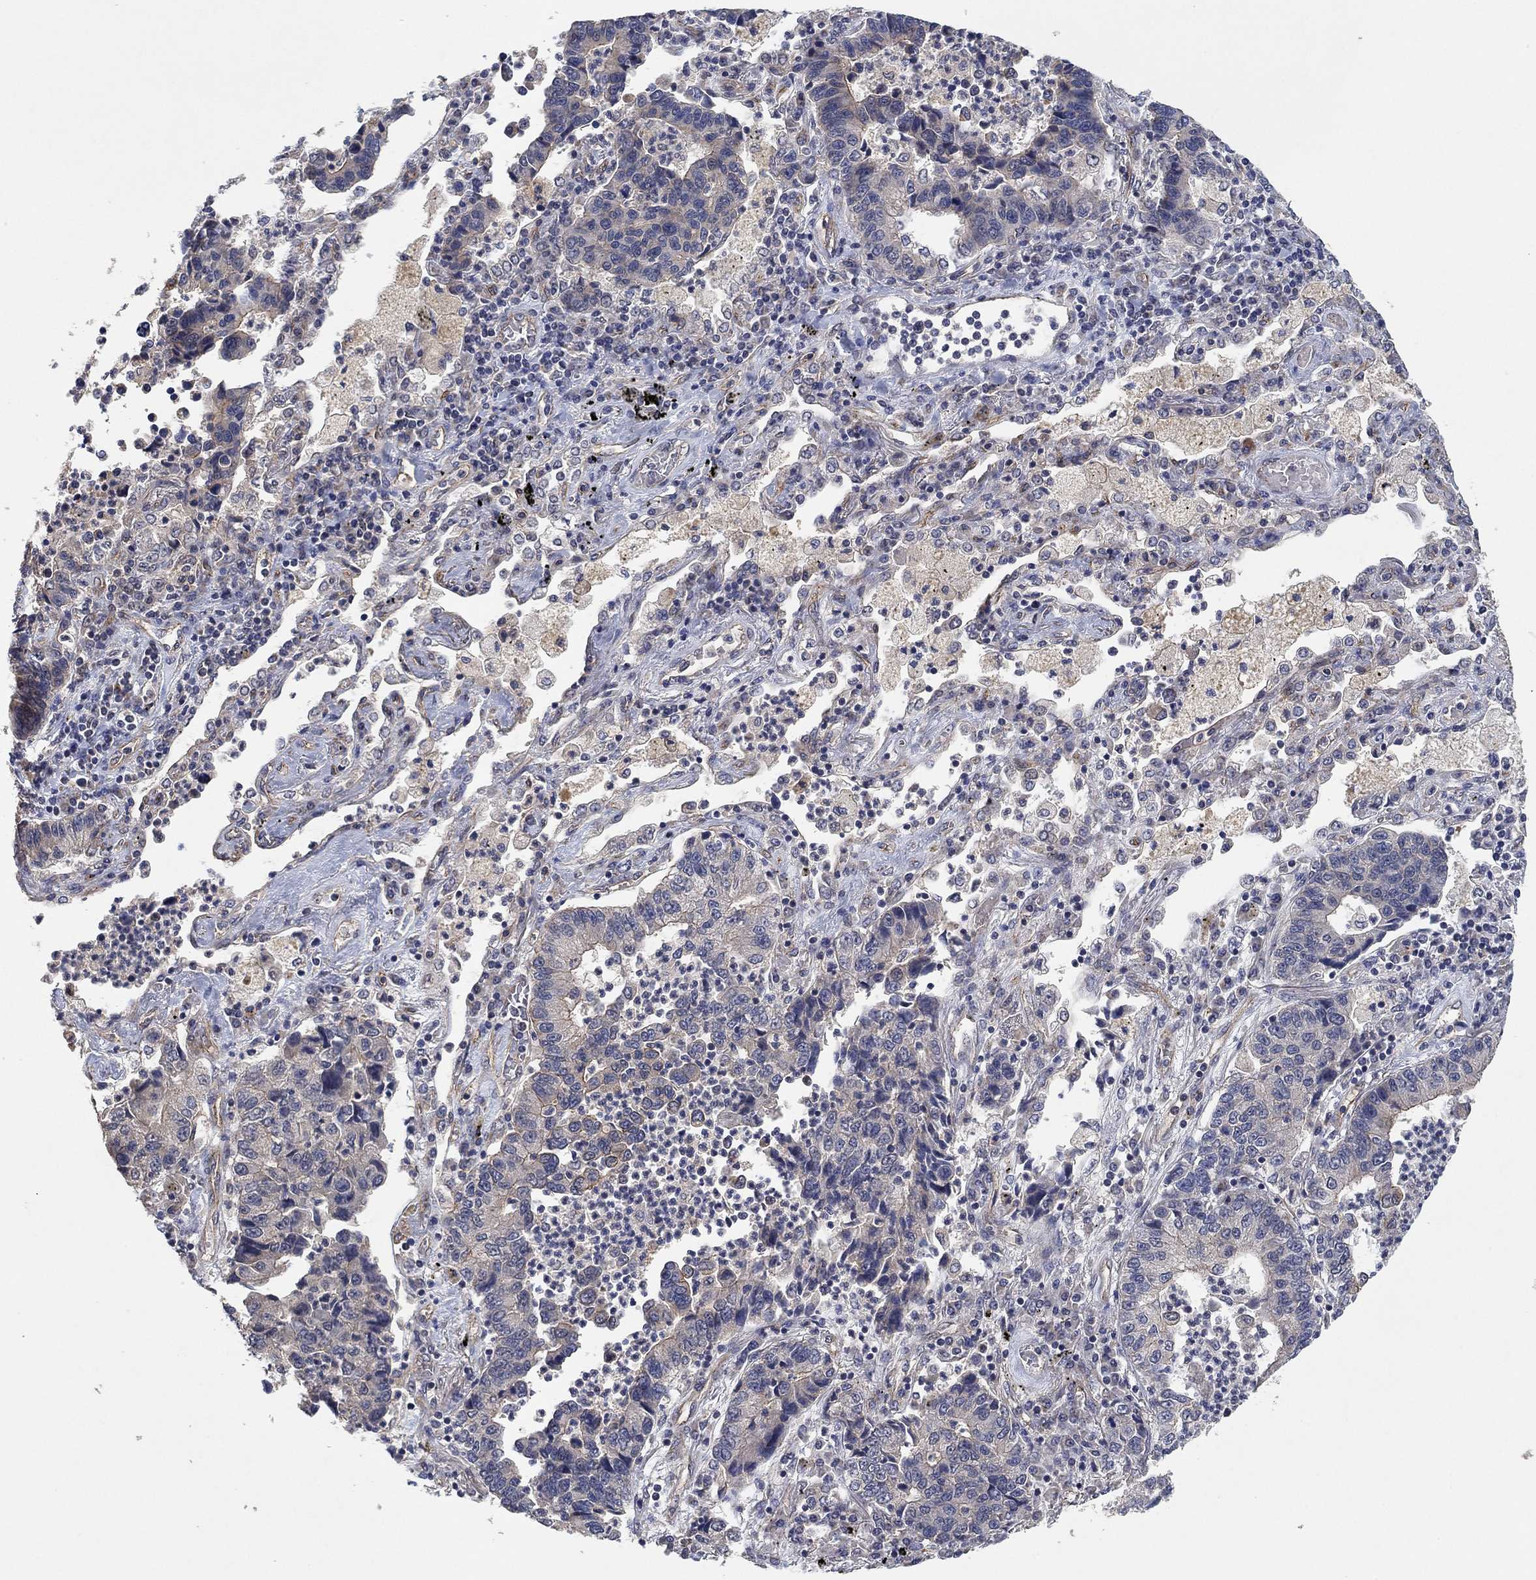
{"staining": {"intensity": "negative", "quantity": "none", "location": "none"}, "tissue": "lung cancer", "cell_type": "Tumor cells", "image_type": "cancer", "snomed": [{"axis": "morphology", "description": "Adenocarcinoma, NOS"}, {"axis": "topography", "description": "Lung"}], "caption": "A high-resolution image shows immunohistochemistry staining of lung cancer, which demonstrates no significant expression in tumor cells.", "gene": "MCUR1", "patient": {"sex": "female", "age": 57}}